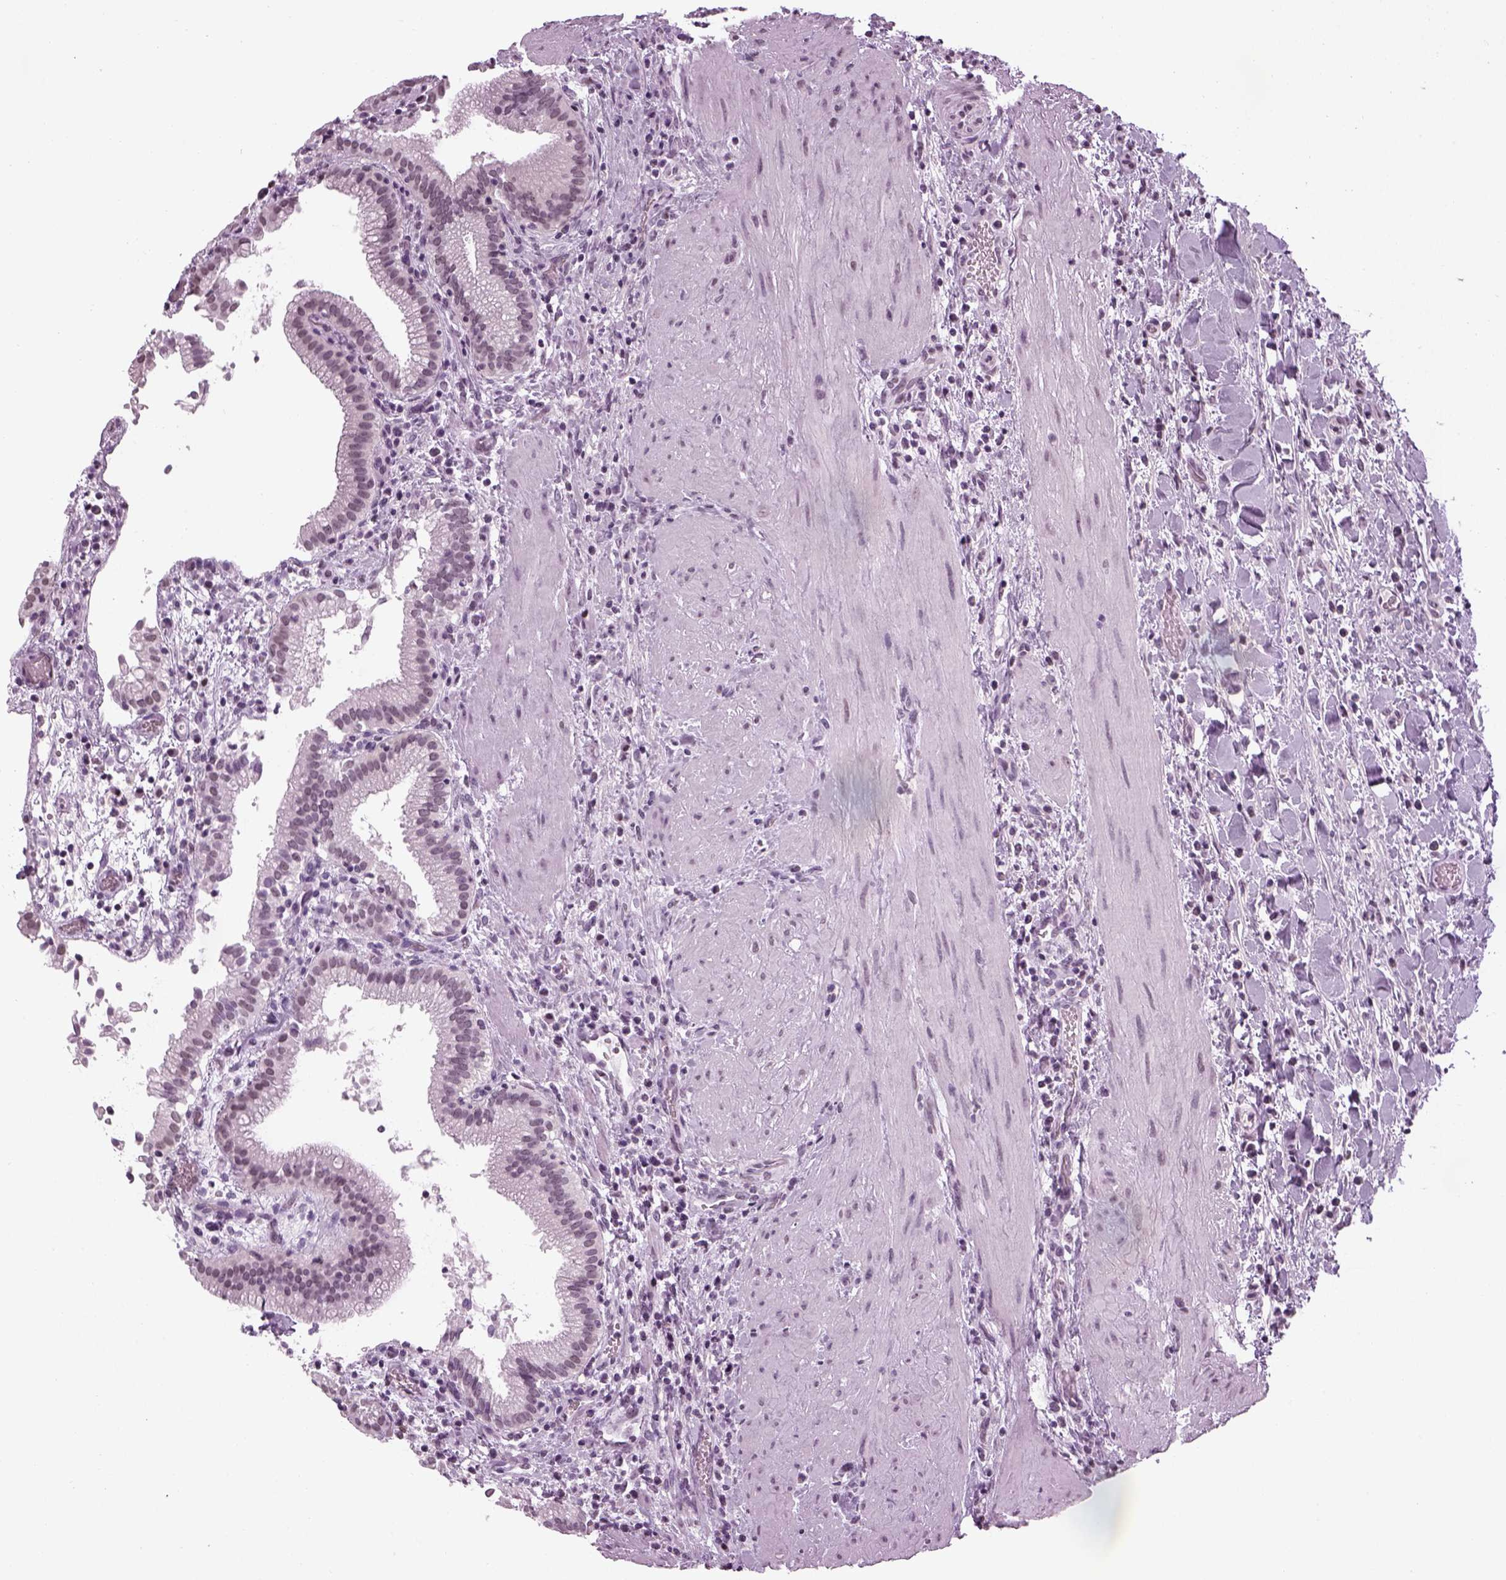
{"staining": {"intensity": "negative", "quantity": "none", "location": "none"}, "tissue": "gallbladder", "cell_type": "Glandular cells", "image_type": "normal", "snomed": [{"axis": "morphology", "description": "Normal tissue, NOS"}, {"axis": "topography", "description": "Gallbladder"}], "caption": "The immunohistochemistry (IHC) image has no significant expression in glandular cells of gallbladder. (DAB IHC with hematoxylin counter stain).", "gene": "KCNG2", "patient": {"sex": "male", "age": 42}}